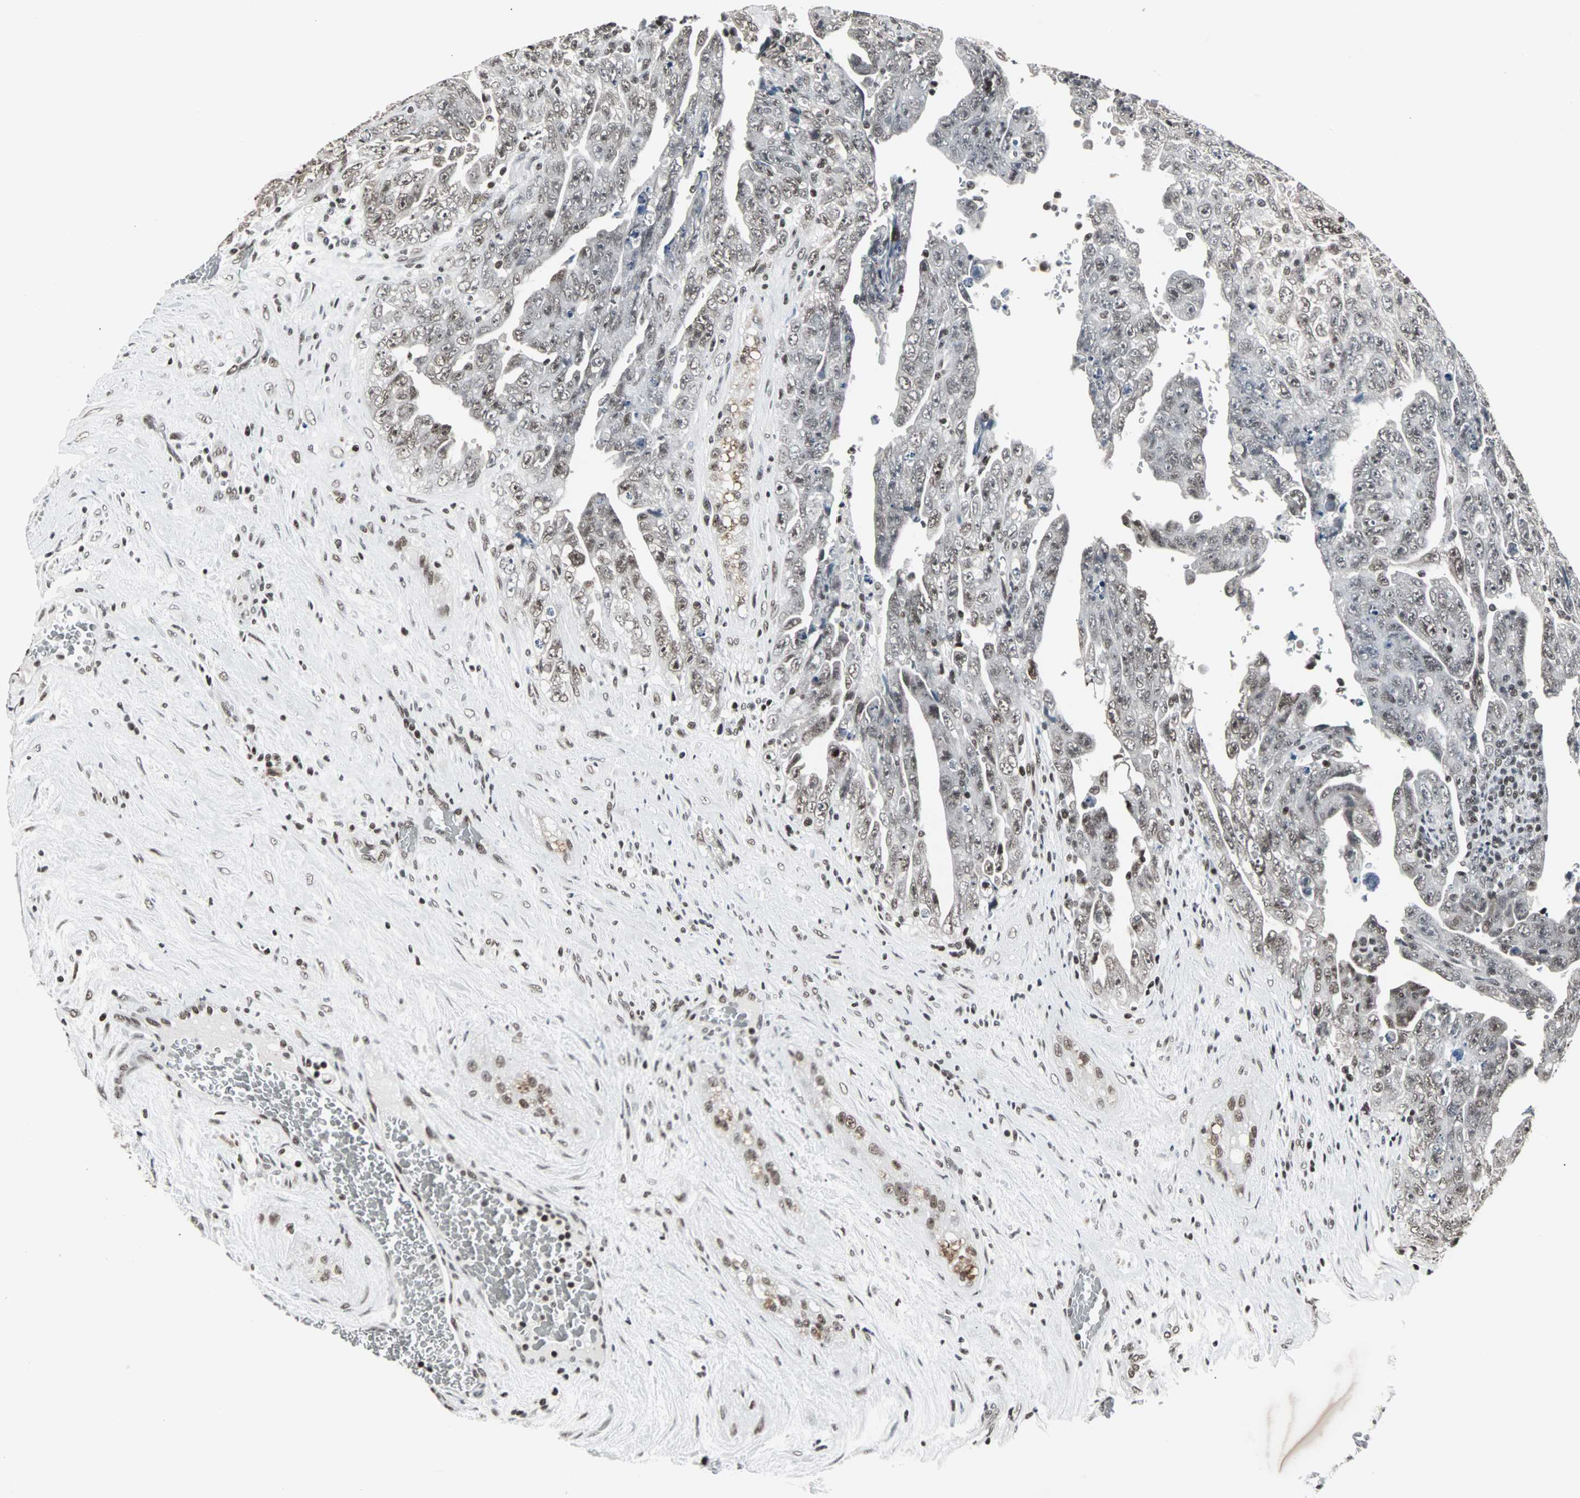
{"staining": {"intensity": "weak", "quantity": "25%-75%", "location": "nuclear"}, "tissue": "testis cancer", "cell_type": "Tumor cells", "image_type": "cancer", "snomed": [{"axis": "morphology", "description": "Carcinoma, Embryonal, NOS"}, {"axis": "topography", "description": "Testis"}], "caption": "Human testis embryonal carcinoma stained with a protein marker demonstrates weak staining in tumor cells.", "gene": "PNKP", "patient": {"sex": "male", "age": 28}}